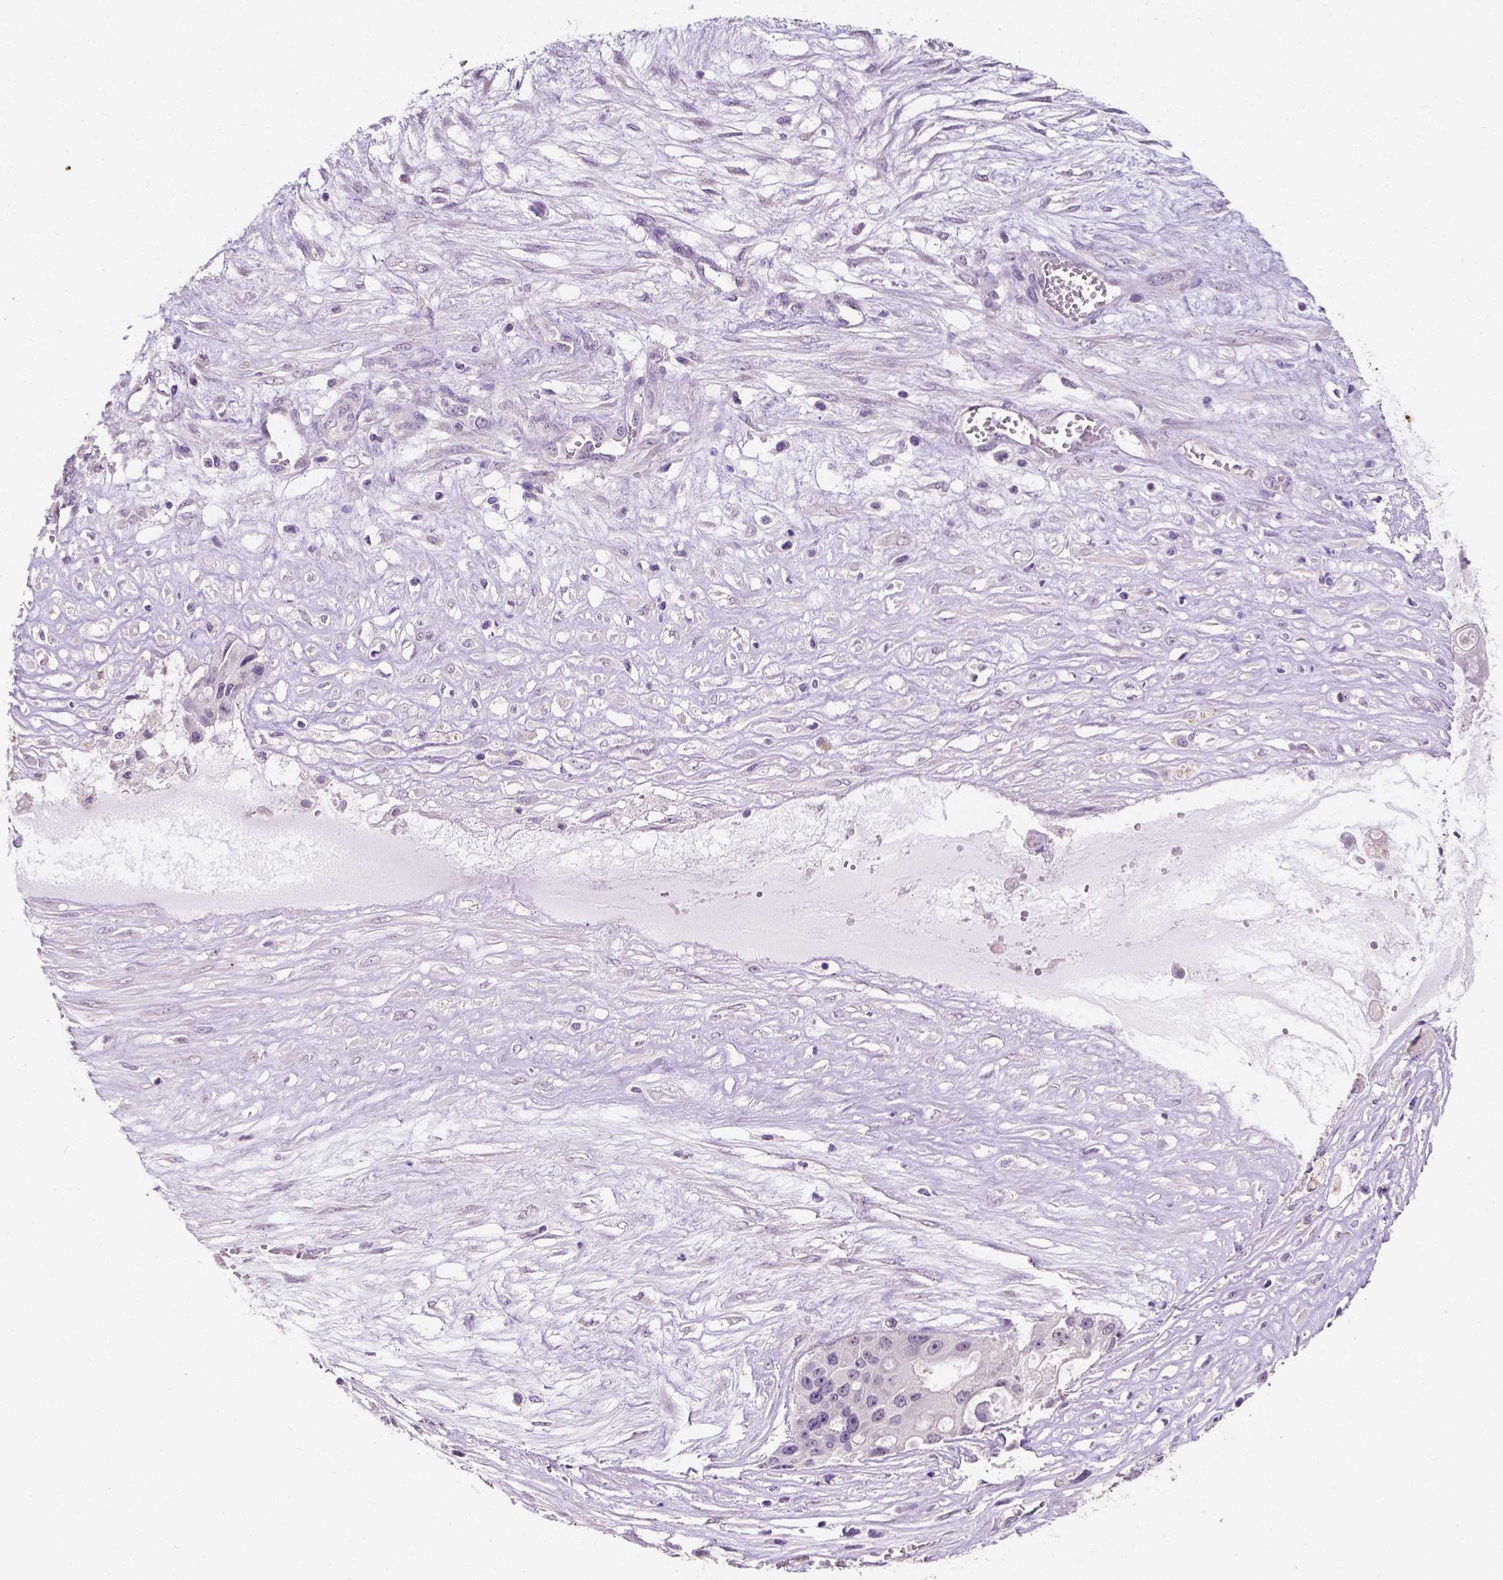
{"staining": {"intensity": "negative", "quantity": "none", "location": "none"}, "tissue": "ovarian cancer", "cell_type": "Tumor cells", "image_type": "cancer", "snomed": [{"axis": "morphology", "description": "Cystadenocarcinoma, serous, NOS"}, {"axis": "topography", "description": "Ovary"}], "caption": "An image of ovarian serous cystadenocarcinoma stained for a protein shows no brown staining in tumor cells.", "gene": "SIRT2", "patient": {"sex": "female", "age": 56}}